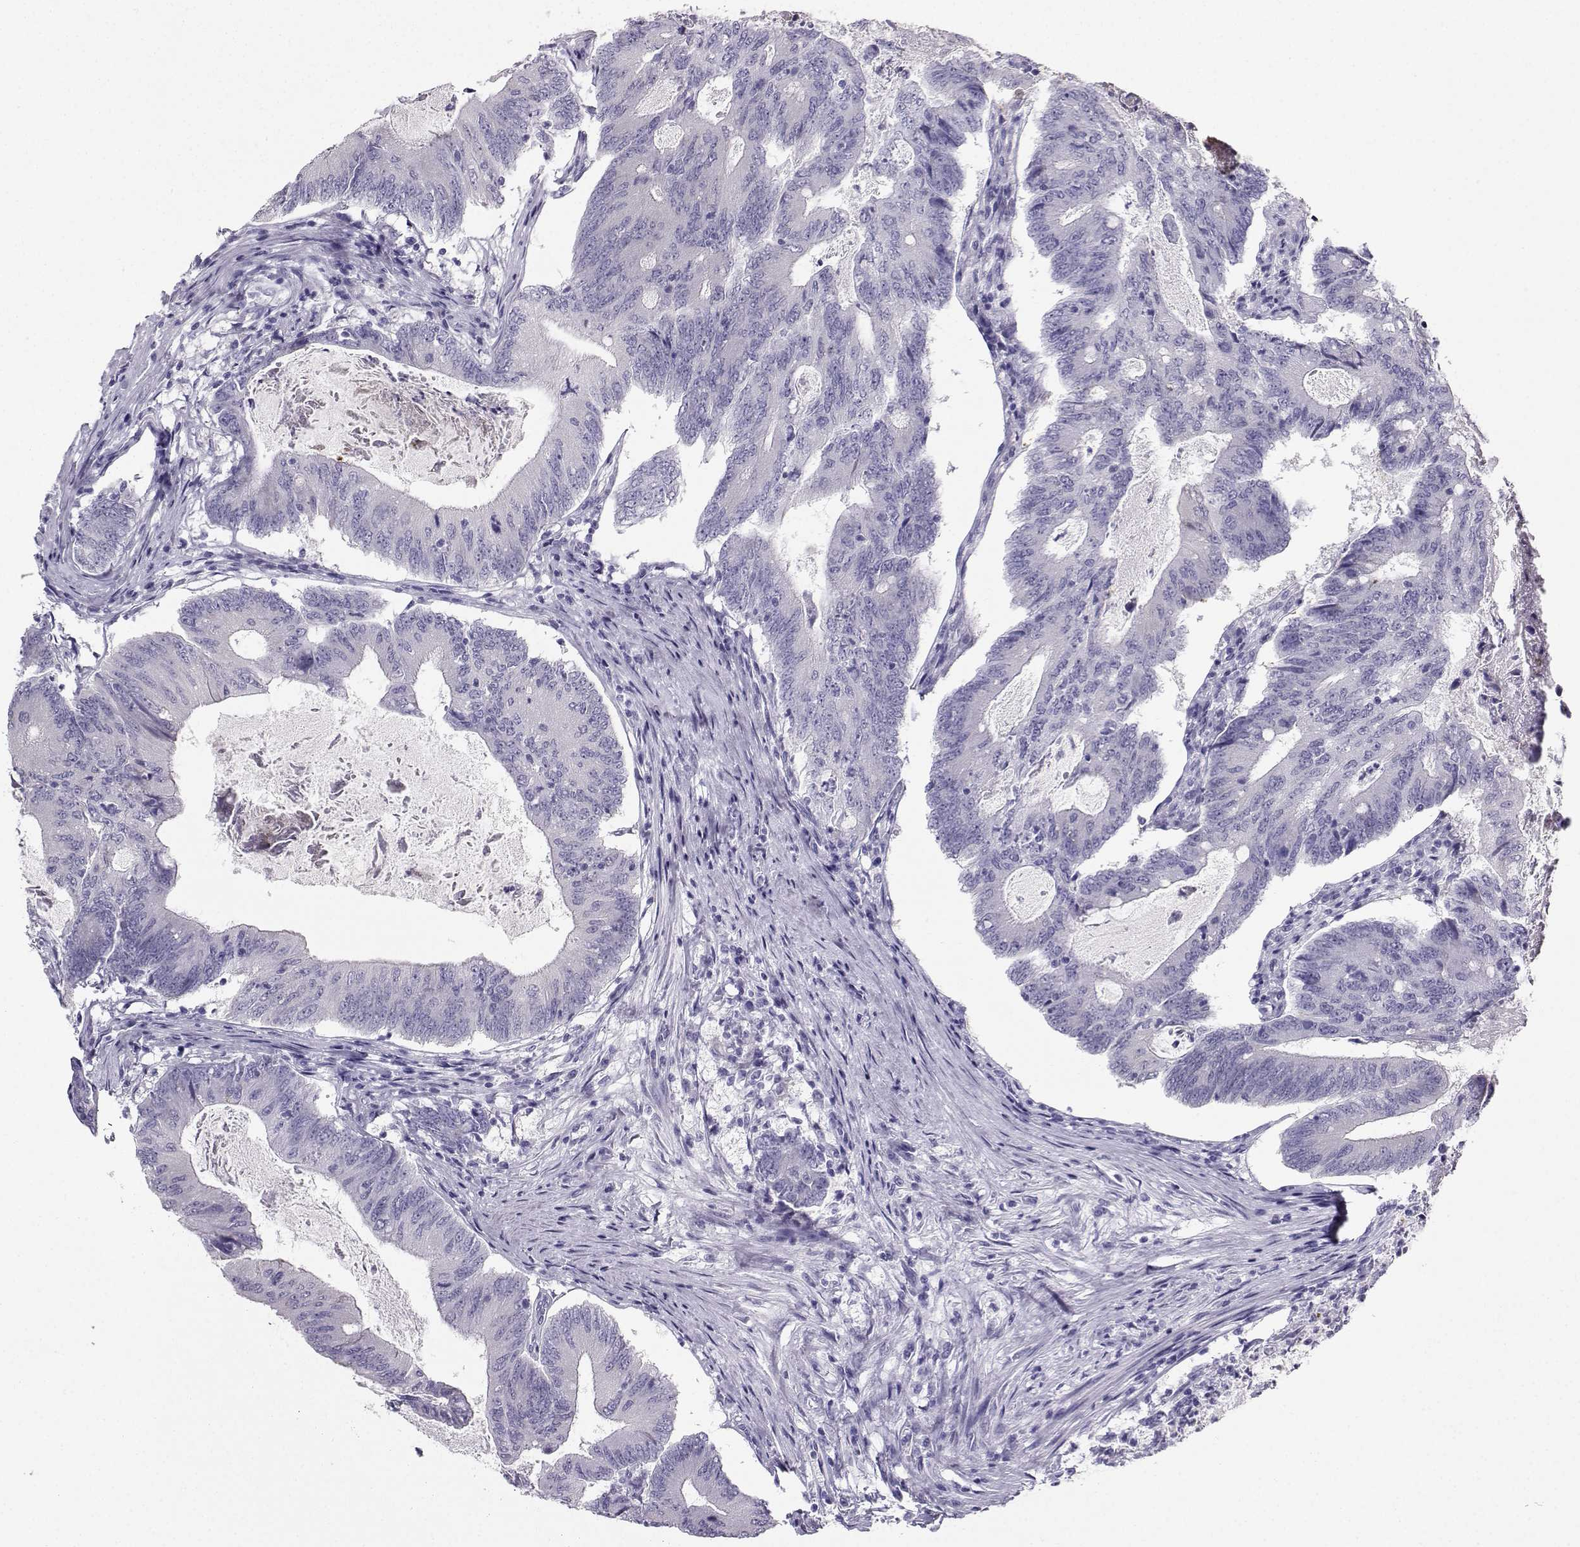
{"staining": {"intensity": "negative", "quantity": "none", "location": "none"}, "tissue": "colorectal cancer", "cell_type": "Tumor cells", "image_type": "cancer", "snomed": [{"axis": "morphology", "description": "Adenocarcinoma, NOS"}, {"axis": "topography", "description": "Colon"}], "caption": "Histopathology image shows no protein expression in tumor cells of colorectal cancer (adenocarcinoma) tissue.", "gene": "IQCD", "patient": {"sex": "female", "age": 70}}